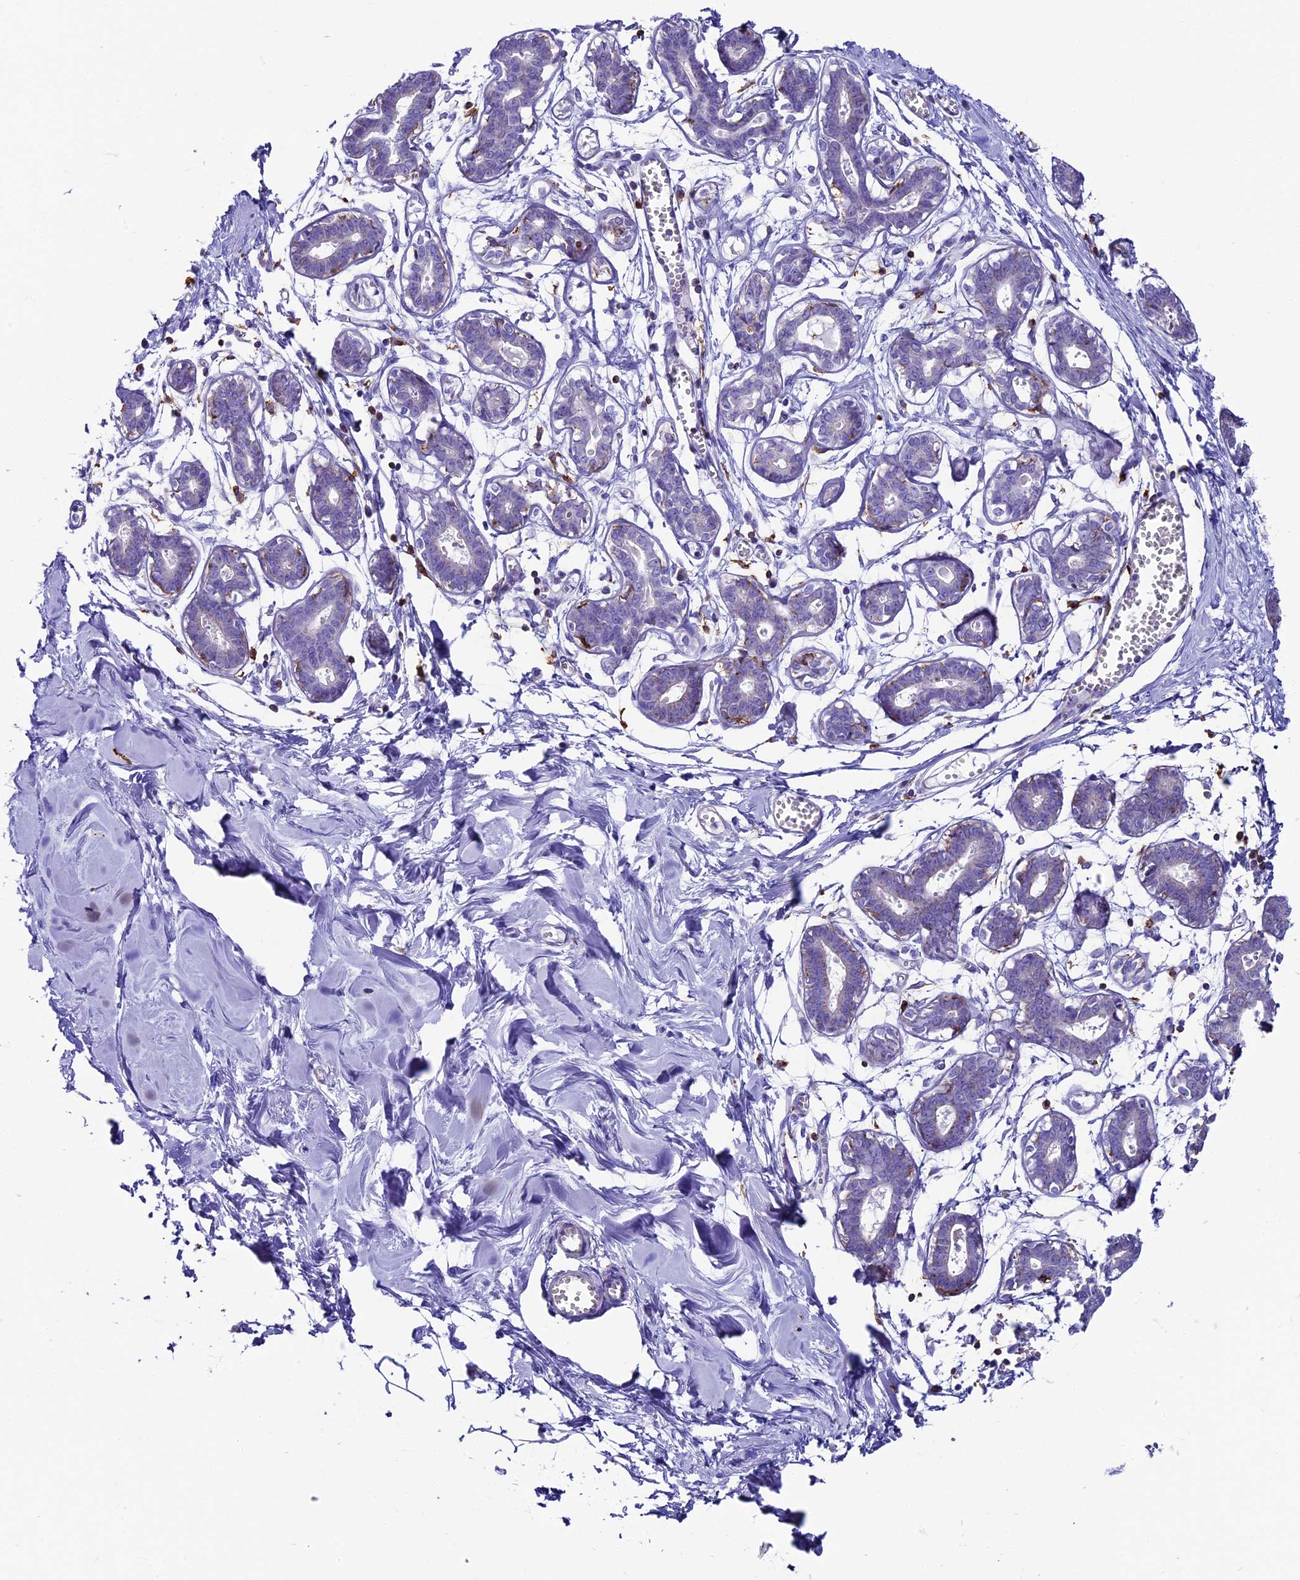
{"staining": {"intensity": "negative", "quantity": "none", "location": "none"}, "tissue": "breast", "cell_type": "Adipocytes", "image_type": "normal", "snomed": [{"axis": "morphology", "description": "Normal tissue, NOS"}, {"axis": "topography", "description": "Breast"}], "caption": "A high-resolution histopathology image shows immunohistochemistry (IHC) staining of normal breast, which exhibits no significant positivity in adipocytes.", "gene": "IL20RA", "patient": {"sex": "female", "age": 27}}